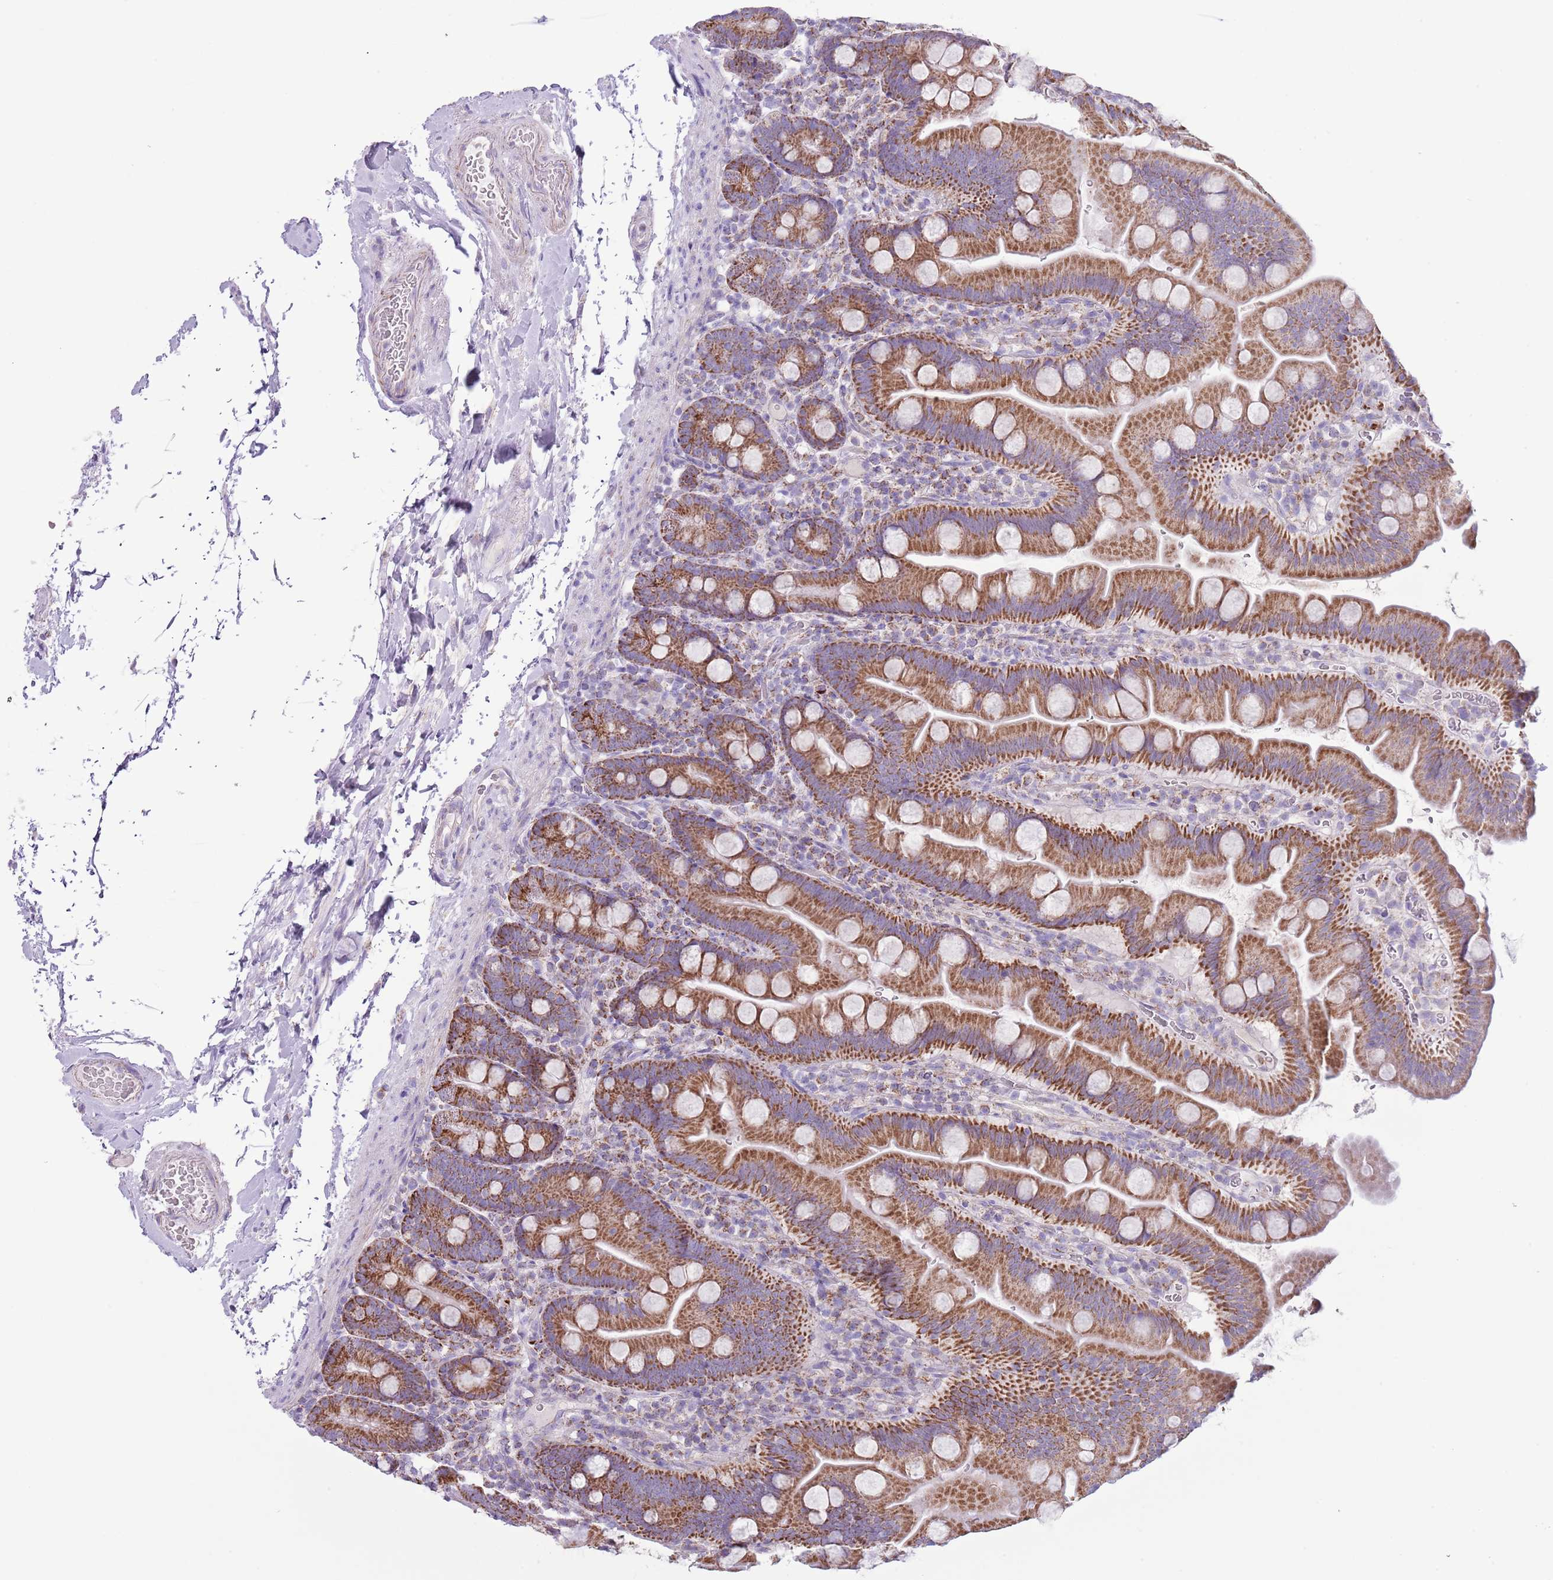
{"staining": {"intensity": "moderate", "quantity": ">75%", "location": "cytoplasmic/membranous"}, "tissue": "small intestine", "cell_type": "Glandular cells", "image_type": "normal", "snomed": [{"axis": "morphology", "description": "Normal tissue, NOS"}, {"axis": "topography", "description": "Small intestine"}], "caption": "Immunohistochemistry (DAB (3,3'-diaminobenzidine)) staining of benign small intestine demonstrates moderate cytoplasmic/membranous protein staining in approximately >75% of glandular cells. The staining was performed using DAB, with brown indicating positive protein expression. Nuclei are stained blue with hematoxylin.", "gene": "ATP6V1B1", "patient": {"sex": "female", "age": 68}}